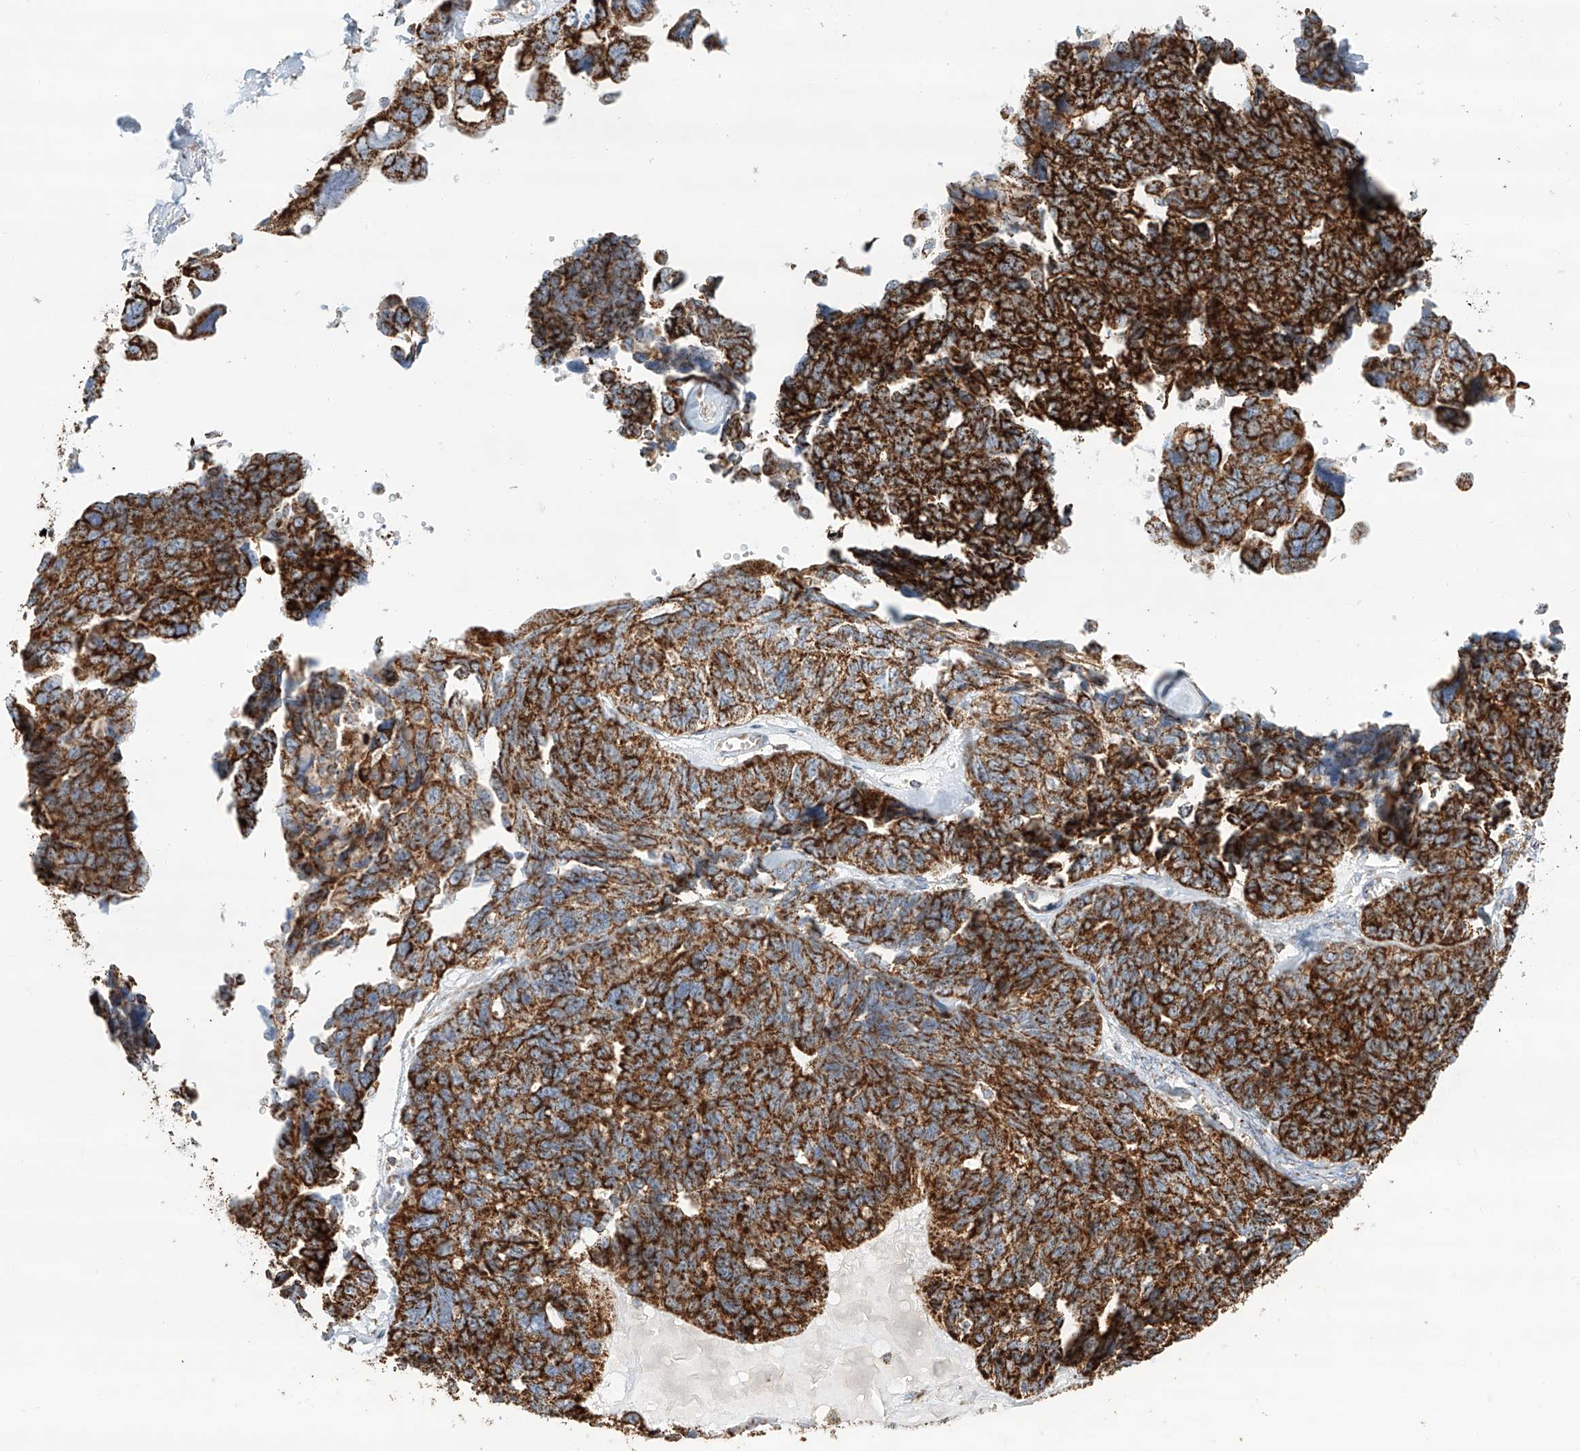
{"staining": {"intensity": "strong", "quantity": ">75%", "location": "cytoplasmic/membranous"}, "tissue": "ovarian cancer", "cell_type": "Tumor cells", "image_type": "cancer", "snomed": [{"axis": "morphology", "description": "Cystadenocarcinoma, serous, NOS"}, {"axis": "topography", "description": "Ovary"}], "caption": "Human ovarian cancer stained with a protein marker exhibits strong staining in tumor cells.", "gene": "TTC27", "patient": {"sex": "female", "age": 79}}